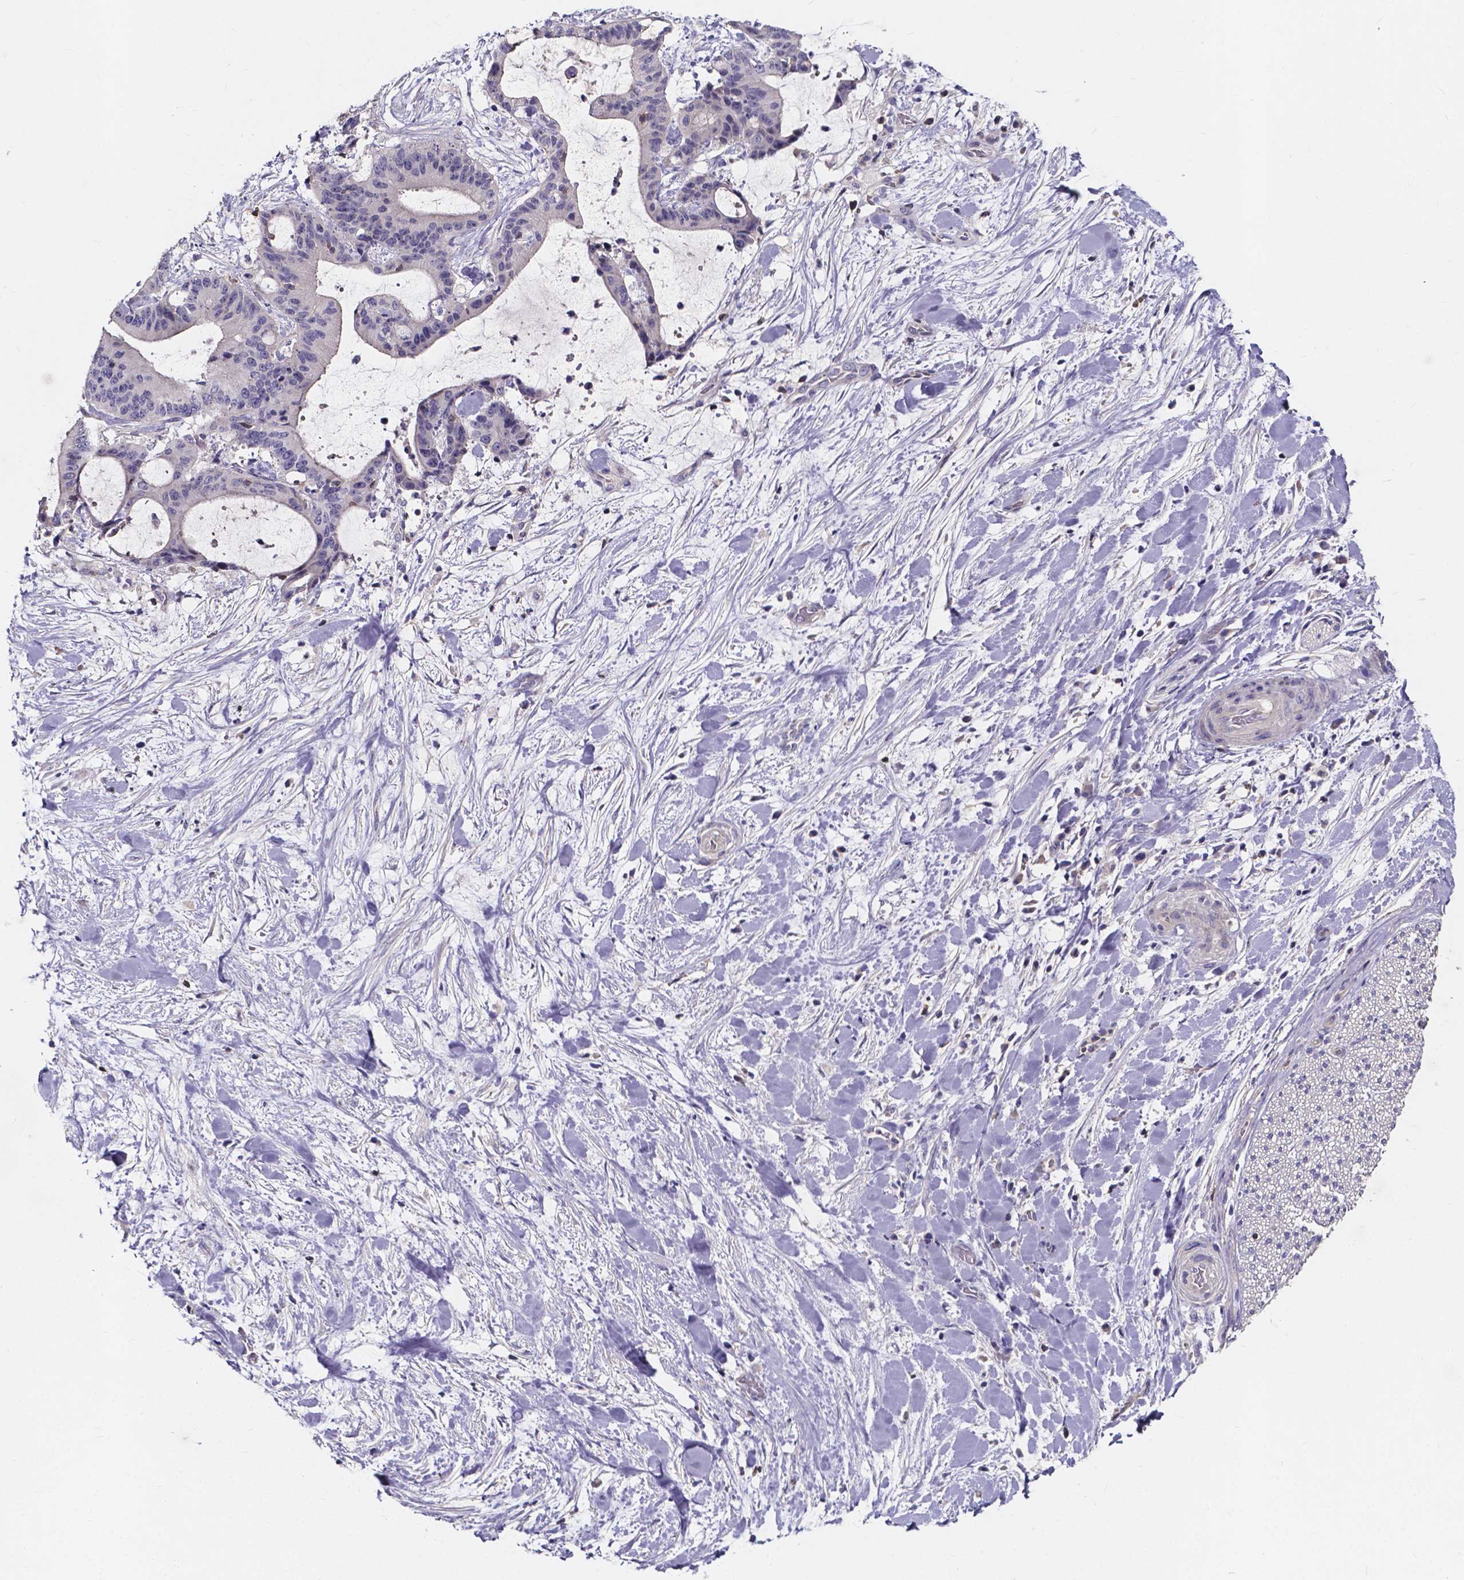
{"staining": {"intensity": "negative", "quantity": "none", "location": "none"}, "tissue": "liver cancer", "cell_type": "Tumor cells", "image_type": "cancer", "snomed": [{"axis": "morphology", "description": "Cholangiocarcinoma"}, {"axis": "topography", "description": "Liver"}], "caption": "High magnification brightfield microscopy of liver cholangiocarcinoma stained with DAB (3,3'-diaminobenzidine) (brown) and counterstained with hematoxylin (blue): tumor cells show no significant expression.", "gene": "THEMIS", "patient": {"sex": "female", "age": 73}}